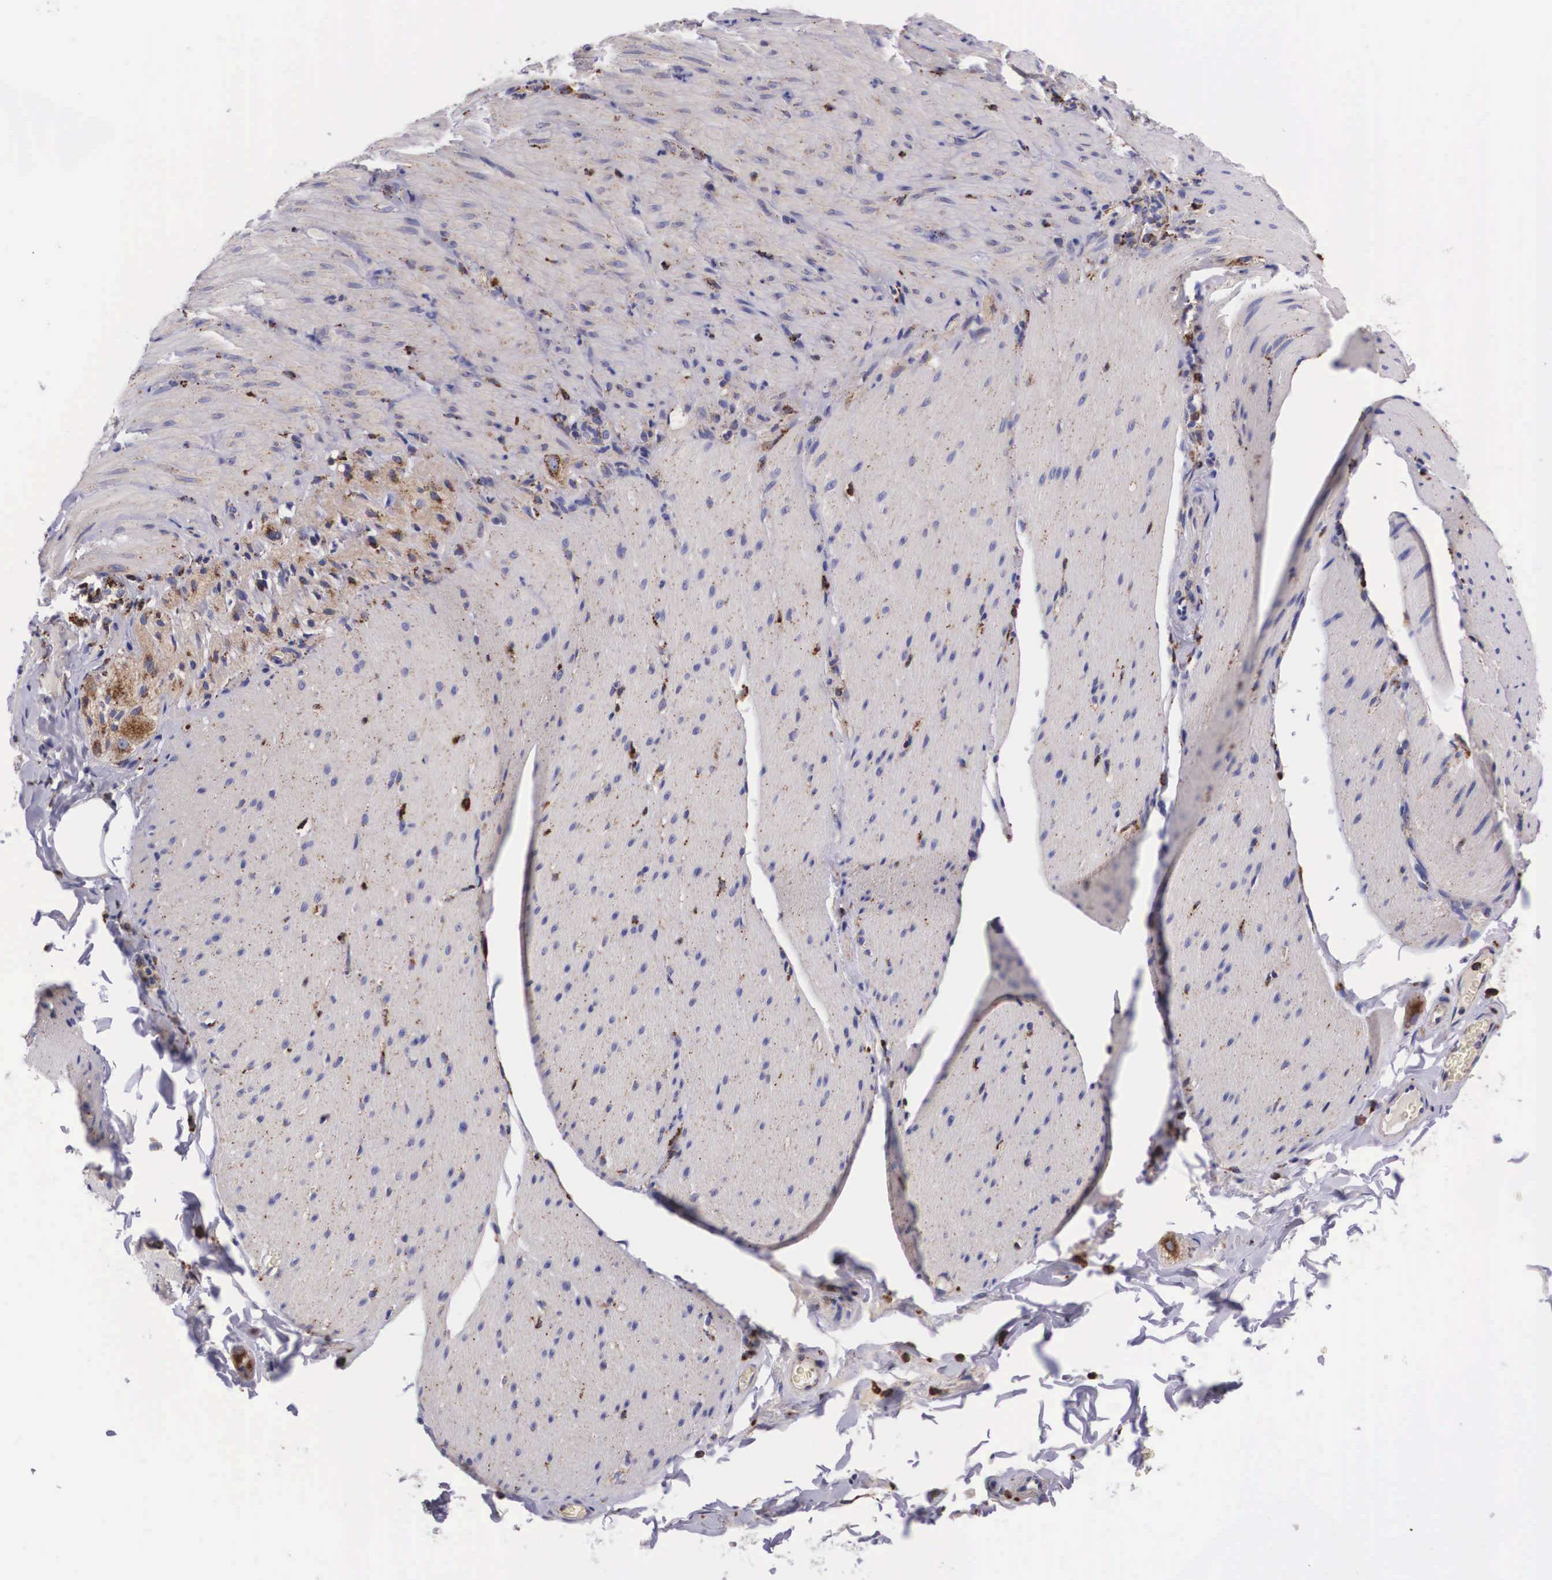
{"staining": {"intensity": "weak", "quantity": "<25%", "location": "cytoplasmic/membranous"}, "tissue": "smooth muscle", "cell_type": "Smooth muscle cells", "image_type": "normal", "snomed": [{"axis": "morphology", "description": "Normal tissue, NOS"}, {"axis": "topography", "description": "Duodenum"}], "caption": "Smooth muscle cells show no significant positivity in unremarkable smooth muscle. (DAB (3,3'-diaminobenzidine) IHC with hematoxylin counter stain).", "gene": "NAGA", "patient": {"sex": "male", "age": 63}}